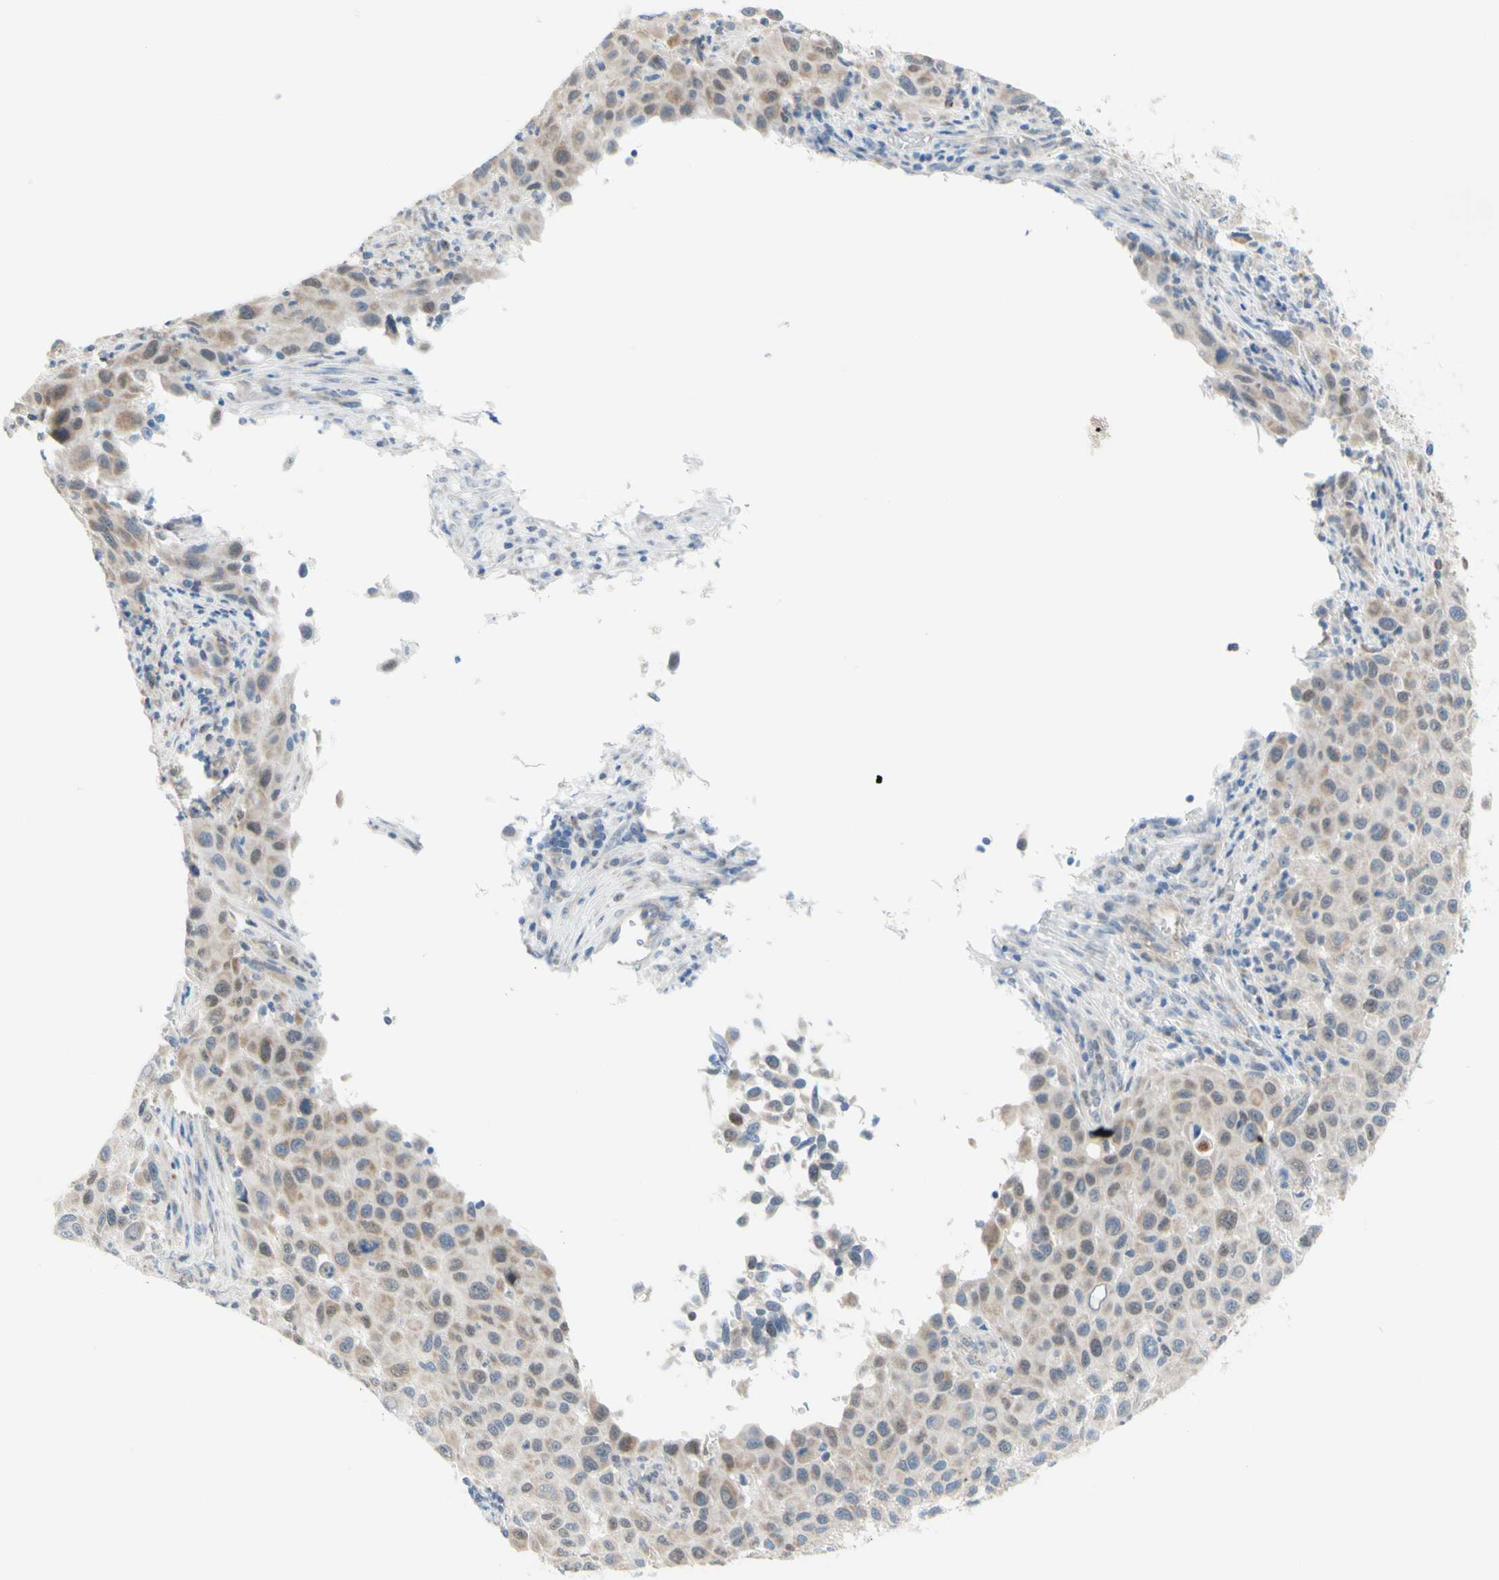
{"staining": {"intensity": "weak", "quantity": ">75%", "location": "cytoplasmic/membranous"}, "tissue": "melanoma", "cell_type": "Tumor cells", "image_type": "cancer", "snomed": [{"axis": "morphology", "description": "Malignant melanoma, Metastatic site"}, {"axis": "topography", "description": "Lymph node"}], "caption": "Immunohistochemistry micrograph of human melanoma stained for a protein (brown), which shows low levels of weak cytoplasmic/membranous positivity in about >75% of tumor cells.", "gene": "MFF", "patient": {"sex": "male", "age": 61}}